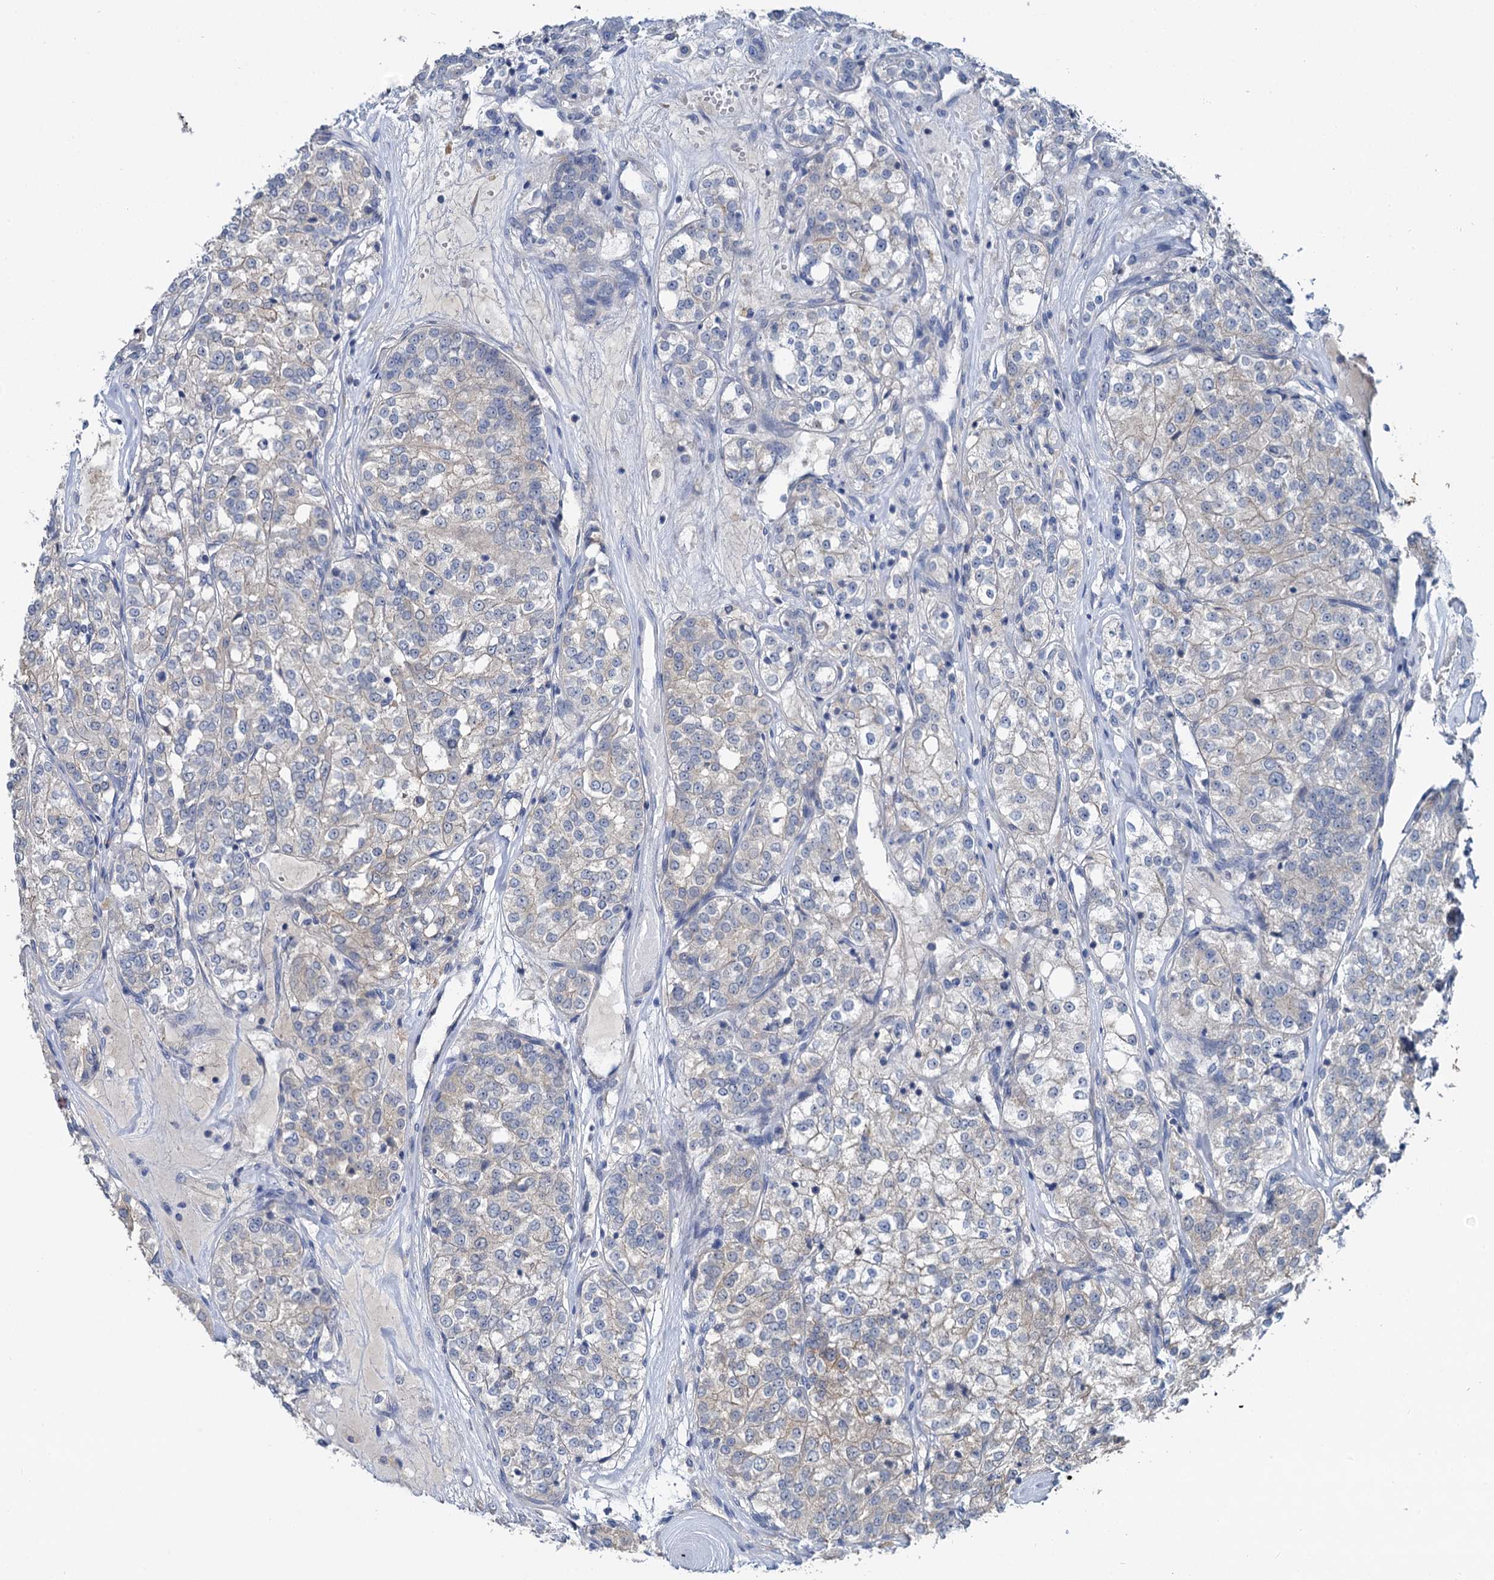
{"staining": {"intensity": "negative", "quantity": "none", "location": "none"}, "tissue": "renal cancer", "cell_type": "Tumor cells", "image_type": "cancer", "snomed": [{"axis": "morphology", "description": "Adenocarcinoma, NOS"}, {"axis": "topography", "description": "Kidney"}], "caption": "Immunohistochemistry micrograph of human adenocarcinoma (renal) stained for a protein (brown), which reveals no staining in tumor cells.", "gene": "ANKRD42", "patient": {"sex": "female", "age": 63}}